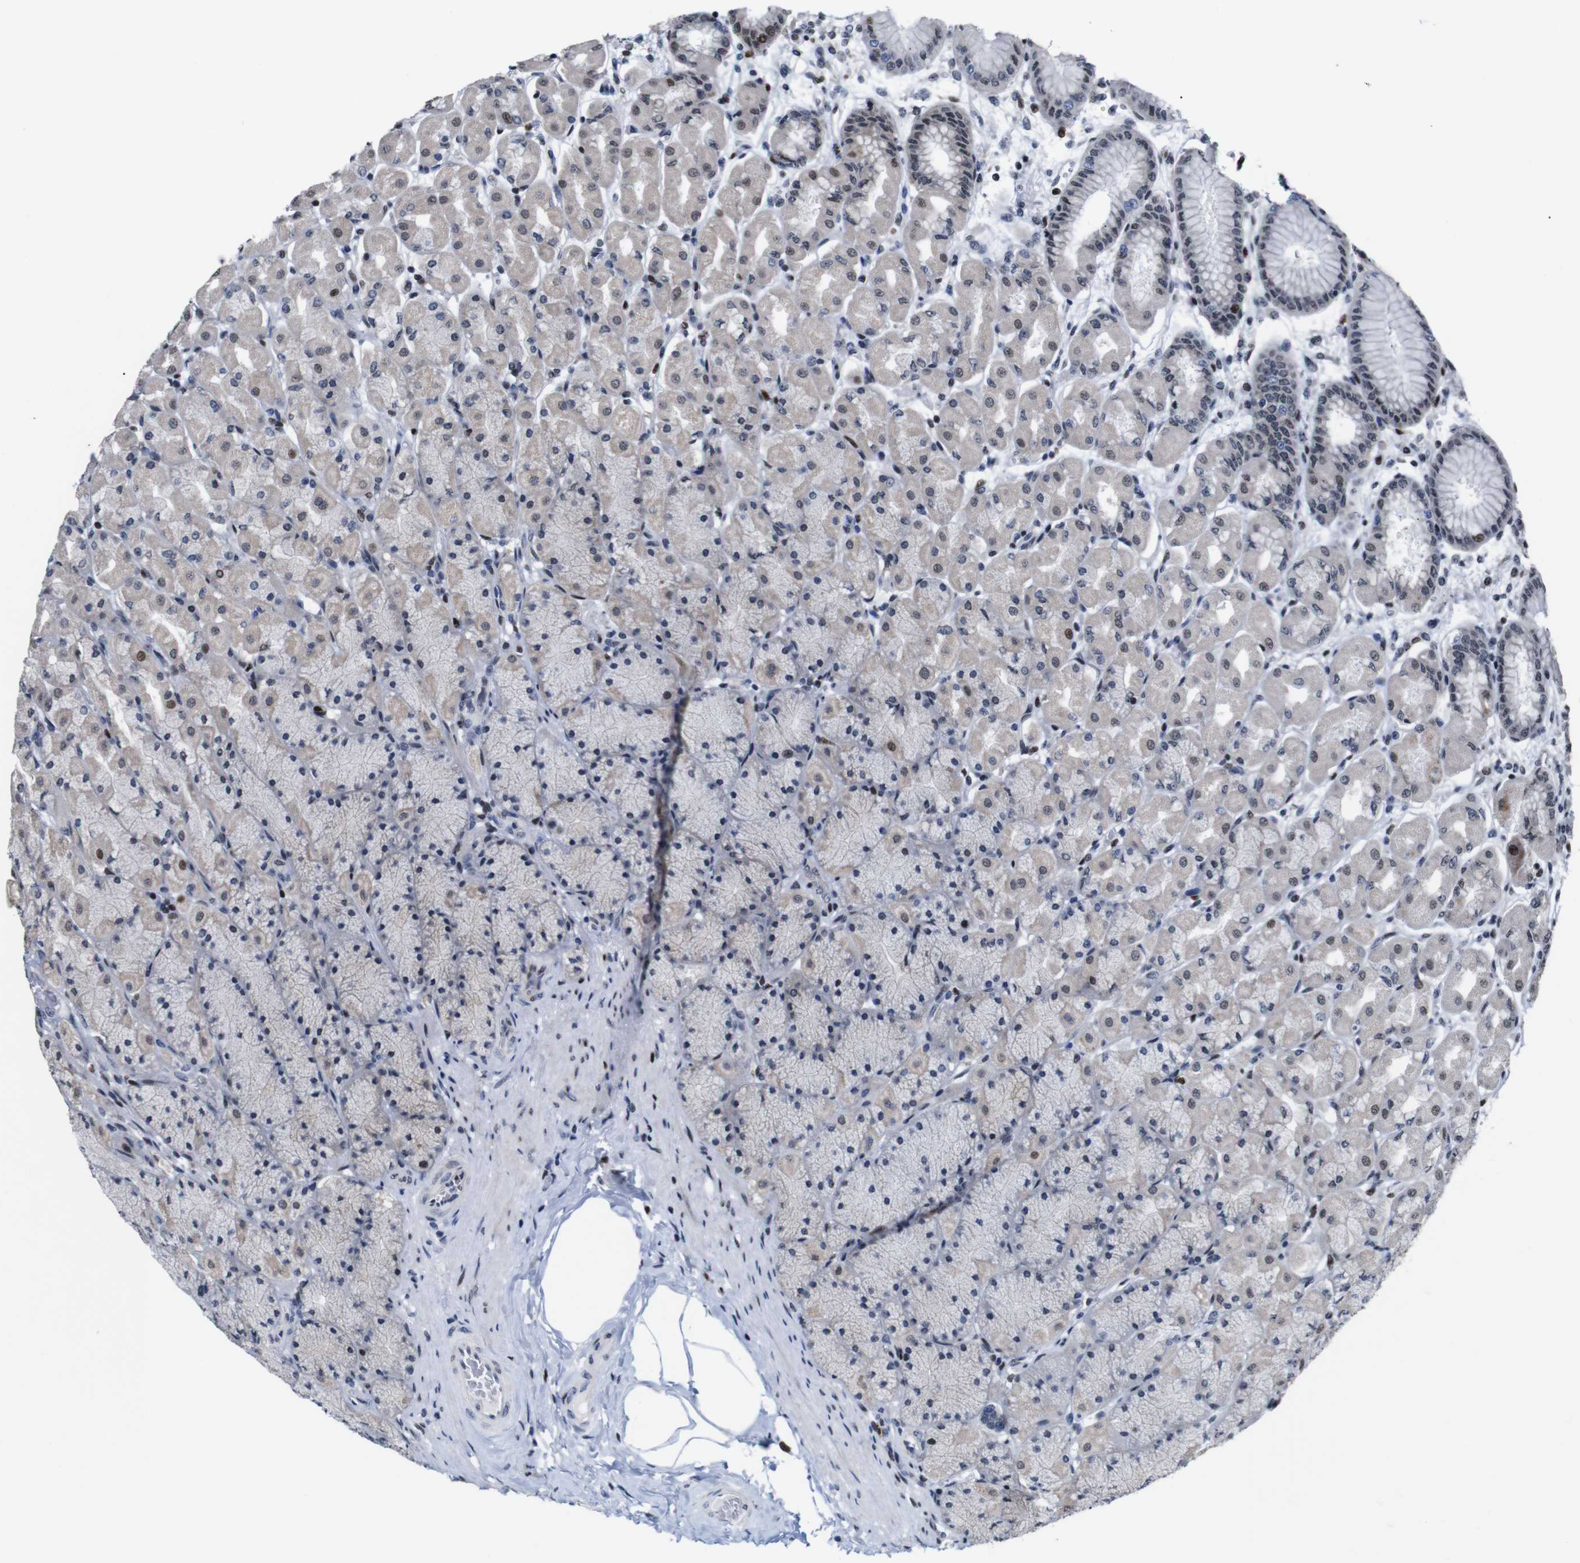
{"staining": {"intensity": "moderate", "quantity": "<25%", "location": "cytoplasmic/membranous,nuclear"}, "tissue": "stomach", "cell_type": "Glandular cells", "image_type": "normal", "snomed": [{"axis": "morphology", "description": "Normal tissue, NOS"}, {"axis": "topography", "description": "Stomach, upper"}], "caption": "Glandular cells display low levels of moderate cytoplasmic/membranous,nuclear expression in about <25% of cells in unremarkable stomach. The protein of interest is shown in brown color, while the nuclei are stained blue.", "gene": "GATA6", "patient": {"sex": "female", "age": 56}}